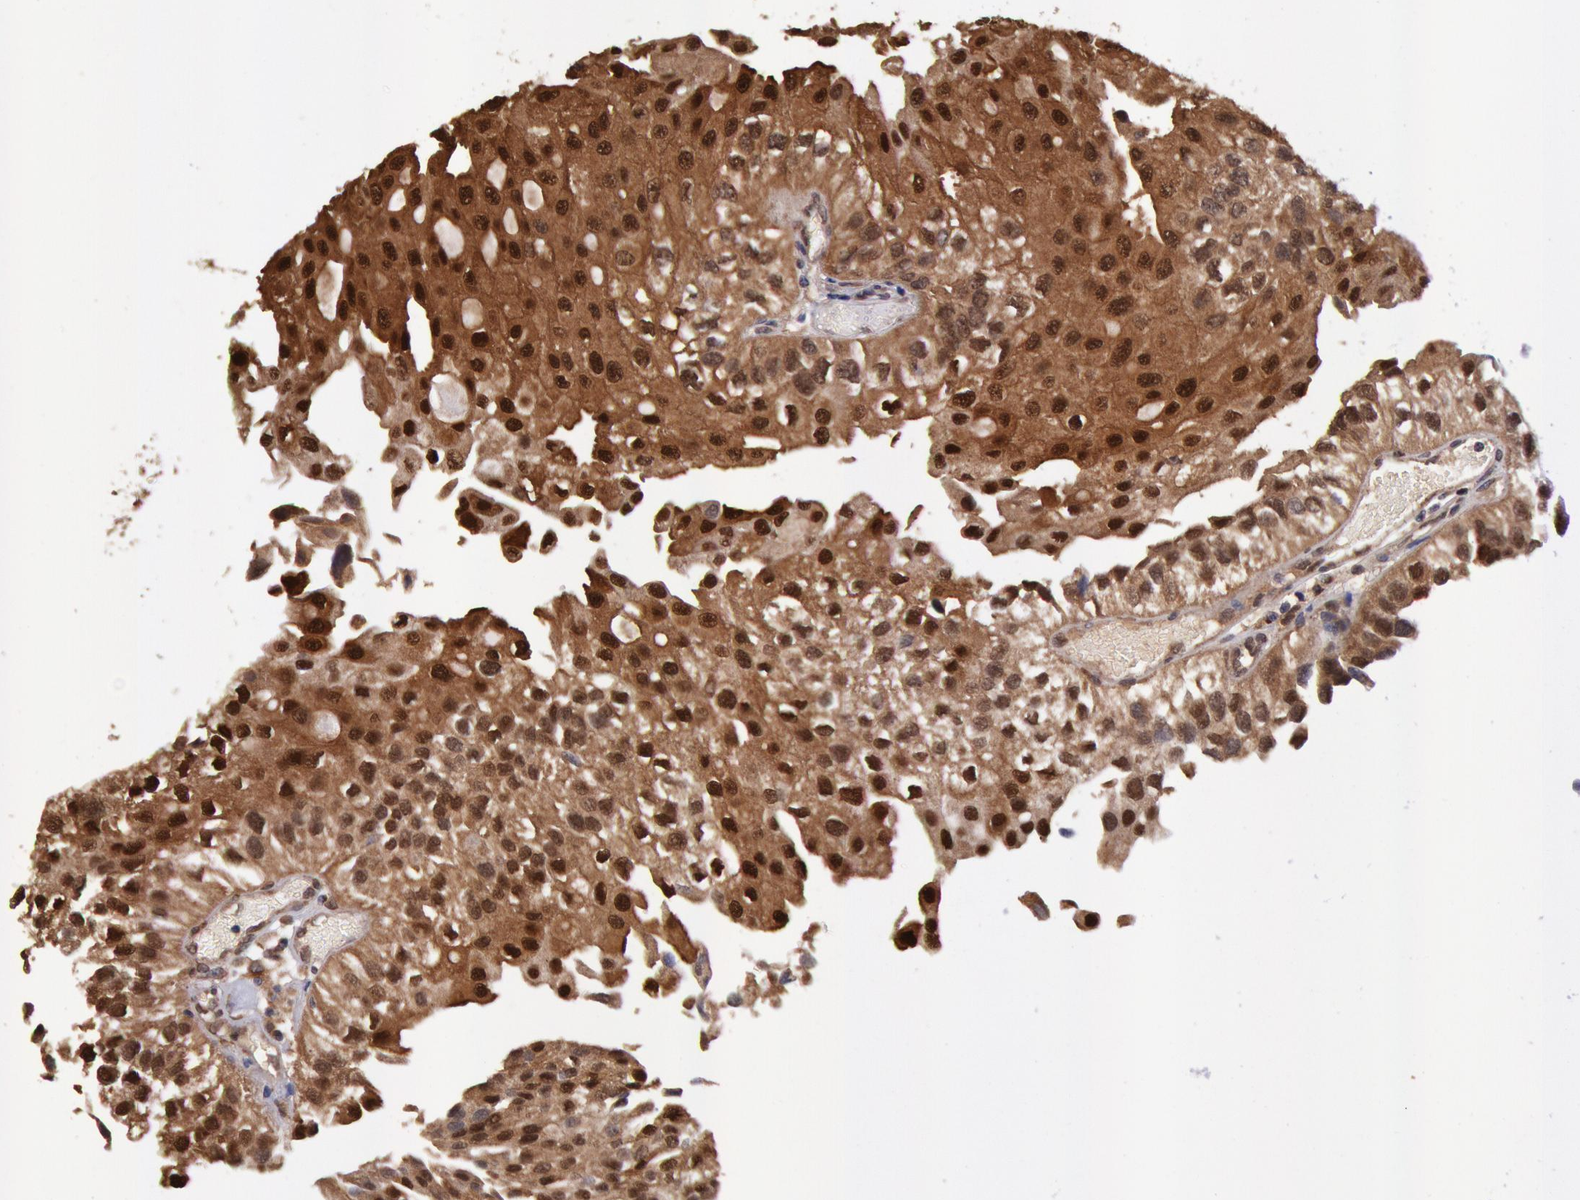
{"staining": {"intensity": "strong", "quantity": ">75%", "location": "cytoplasmic/membranous,nuclear"}, "tissue": "urothelial cancer", "cell_type": "Tumor cells", "image_type": "cancer", "snomed": [{"axis": "morphology", "description": "Urothelial carcinoma, Low grade"}, {"axis": "topography", "description": "Urinary bladder"}], "caption": "Immunohistochemistry (IHC) photomicrograph of human urothelial carcinoma (low-grade) stained for a protein (brown), which displays high levels of strong cytoplasmic/membranous and nuclear positivity in about >75% of tumor cells.", "gene": "COMT", "patient": {"sex": "female", "age": 89}}